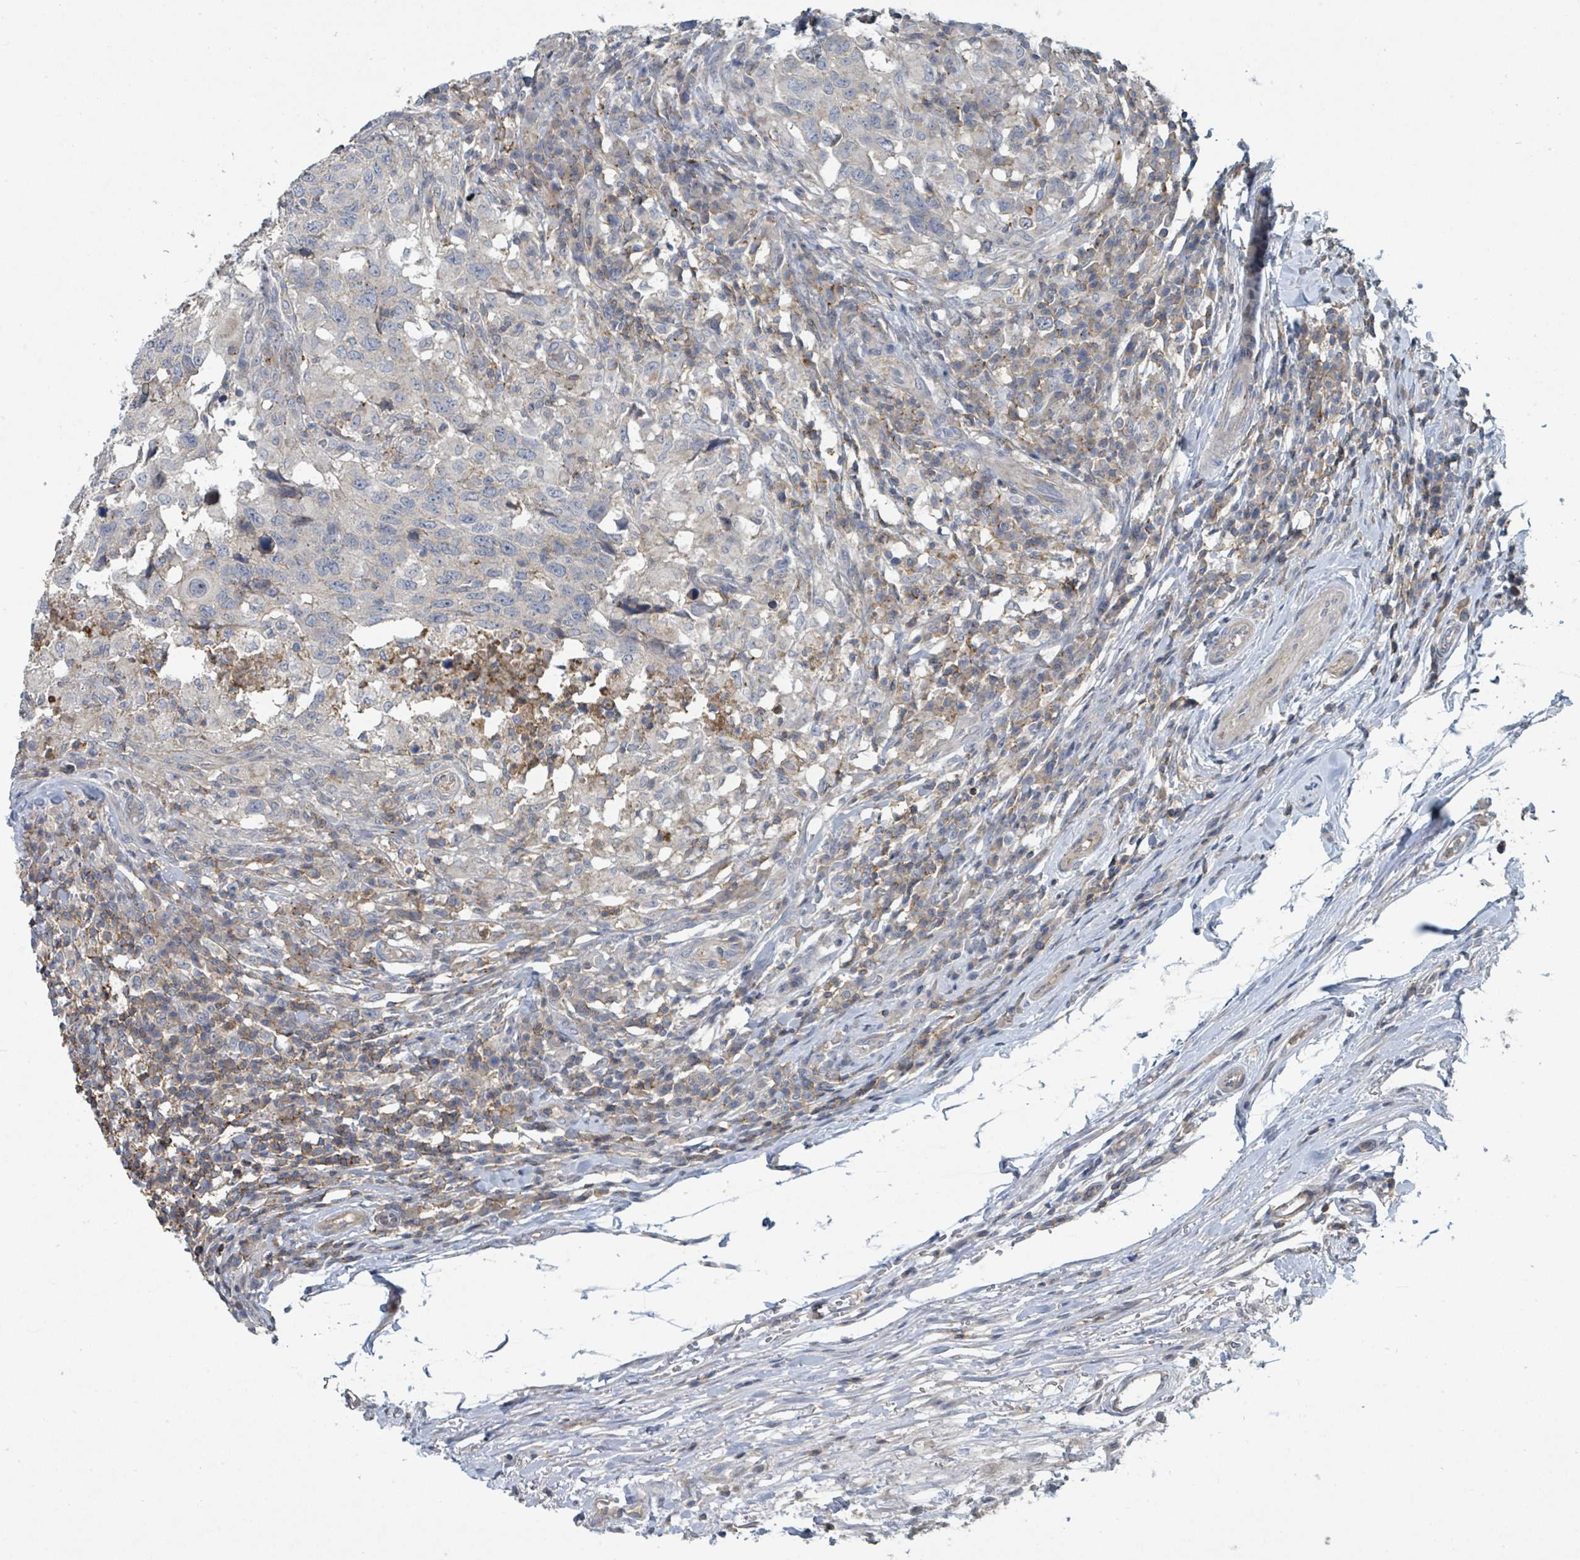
{"staining": {"intensity": "negative", "quantity": "none", "location": "none"}, "tissue": "head and neck cancer", "cell_type": "Tumor cells", "image_type": "cancer", "snomed": [{"axis": "morphology", "description": "Normal tissue, NOS"}, {"axis": "morphology", "description": "Squamous cell carcinoma, NOS"}, {"axis": "topography", "description": "Skeletal muscle"}, {"axis": "topography", "description": "Vascular tissue"}, {"axis": "topography", "description": "Peripheral nerve tissue"}, {"axis": "topography", "description": "Head-Neck"}], "caption": "The image exhibits no significant positivity in tumor cells of head and neck cancer.", "gene": "LRRC42", "patient": {"sex": "male", "age": 66}}